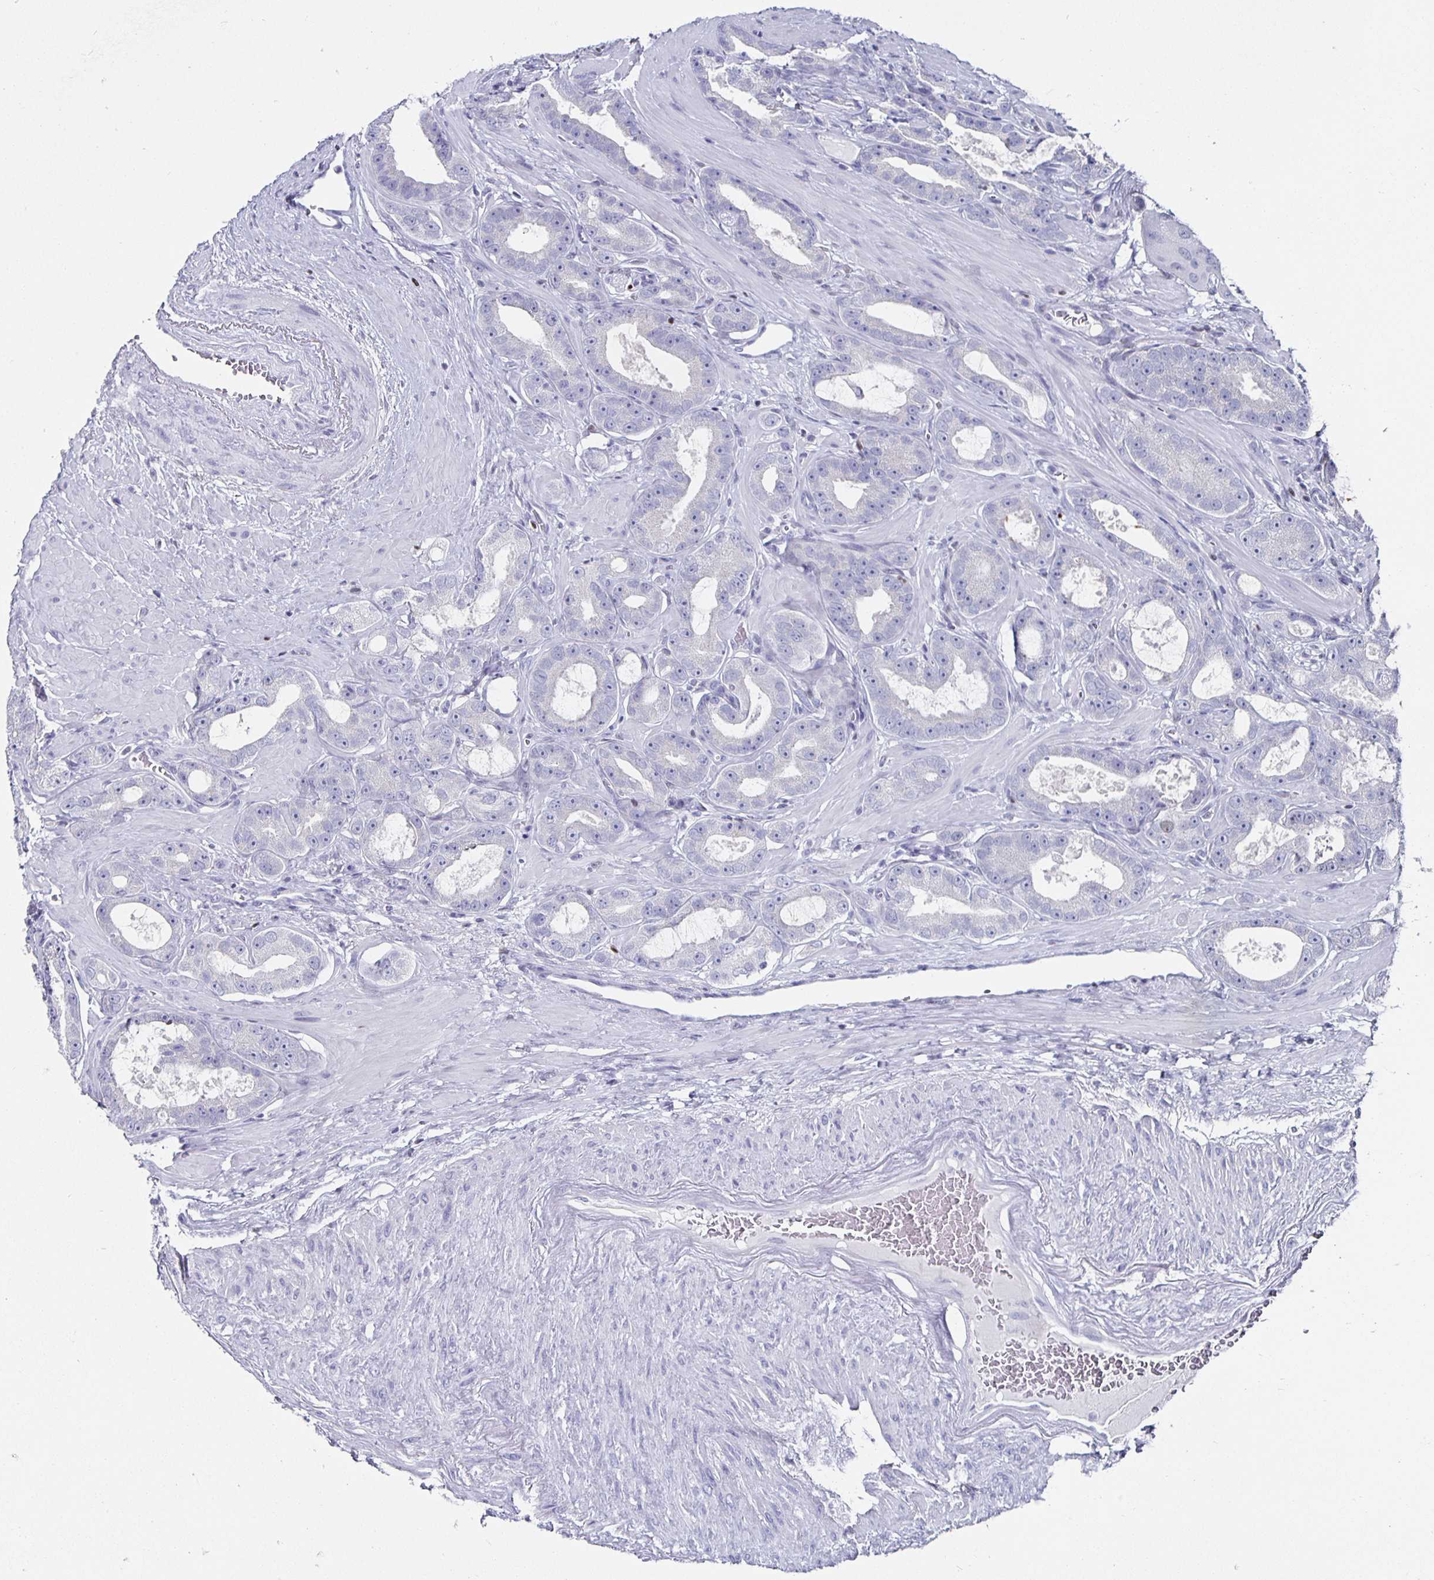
{"staining": {"intensity": "negative", "quantity": "none", "location": "none"}, "tissue": "prostate cancer", "cell_type": "Tumor cells", "image_type": "cancer", "snomed": [{"axis": "morphology", "description": "Adenocarcinoma, High grade"}, {"axis": "topography", "description": "Prostate"}], "caption": "Immunohistochemistry (IHC) micrograph of human prostate cancer (high-grade adenocarcinoma) stained for a protein (brown), which displays no staining in tumor cells. (DAB (3,3'-diaminobenzidine) immunohistochemistry visualized using brightfield microscopy, high magnification).", "gene": "RUNX2", "patient": {"sex": "male", "age": 65}}